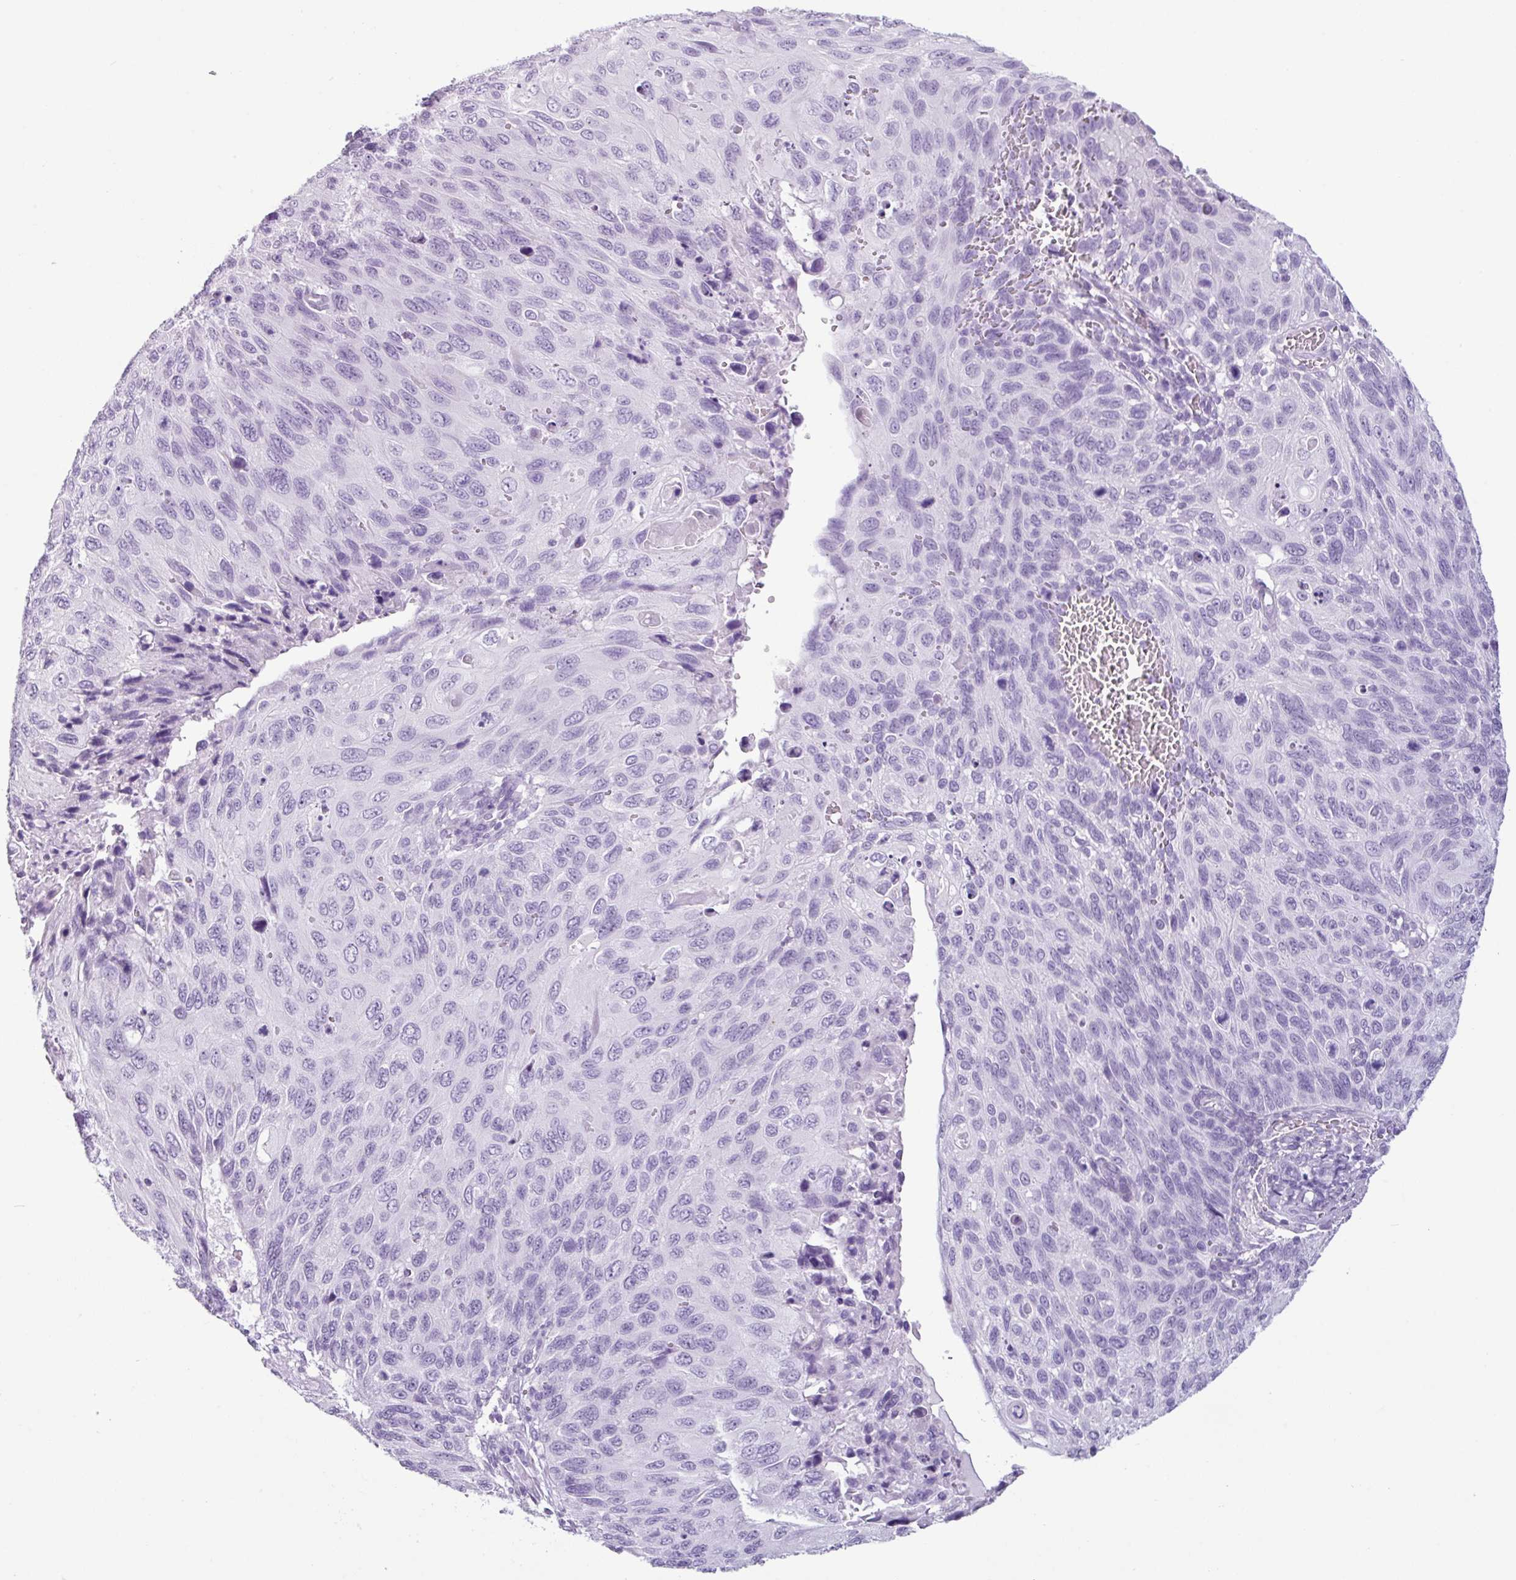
{"staining": {"intensity": "negative", "quantity": "none", "location": "none"}, "tissue": "cervical cancer", "cell_type": "Tumor cells", "image_type": "cancer", "snomed": [{"axis": "morphology", "description": "Squamous cell carcinoma, NOS"}, {"axis": "topography", "description": "Cervix"}], "caption": "Cervical squamous cell carcinoma stained for a protein using immunohistochemistry shows no staining tumor cells.", "gene": "SCT", "patient": {"sex": "female", "age": 70}}